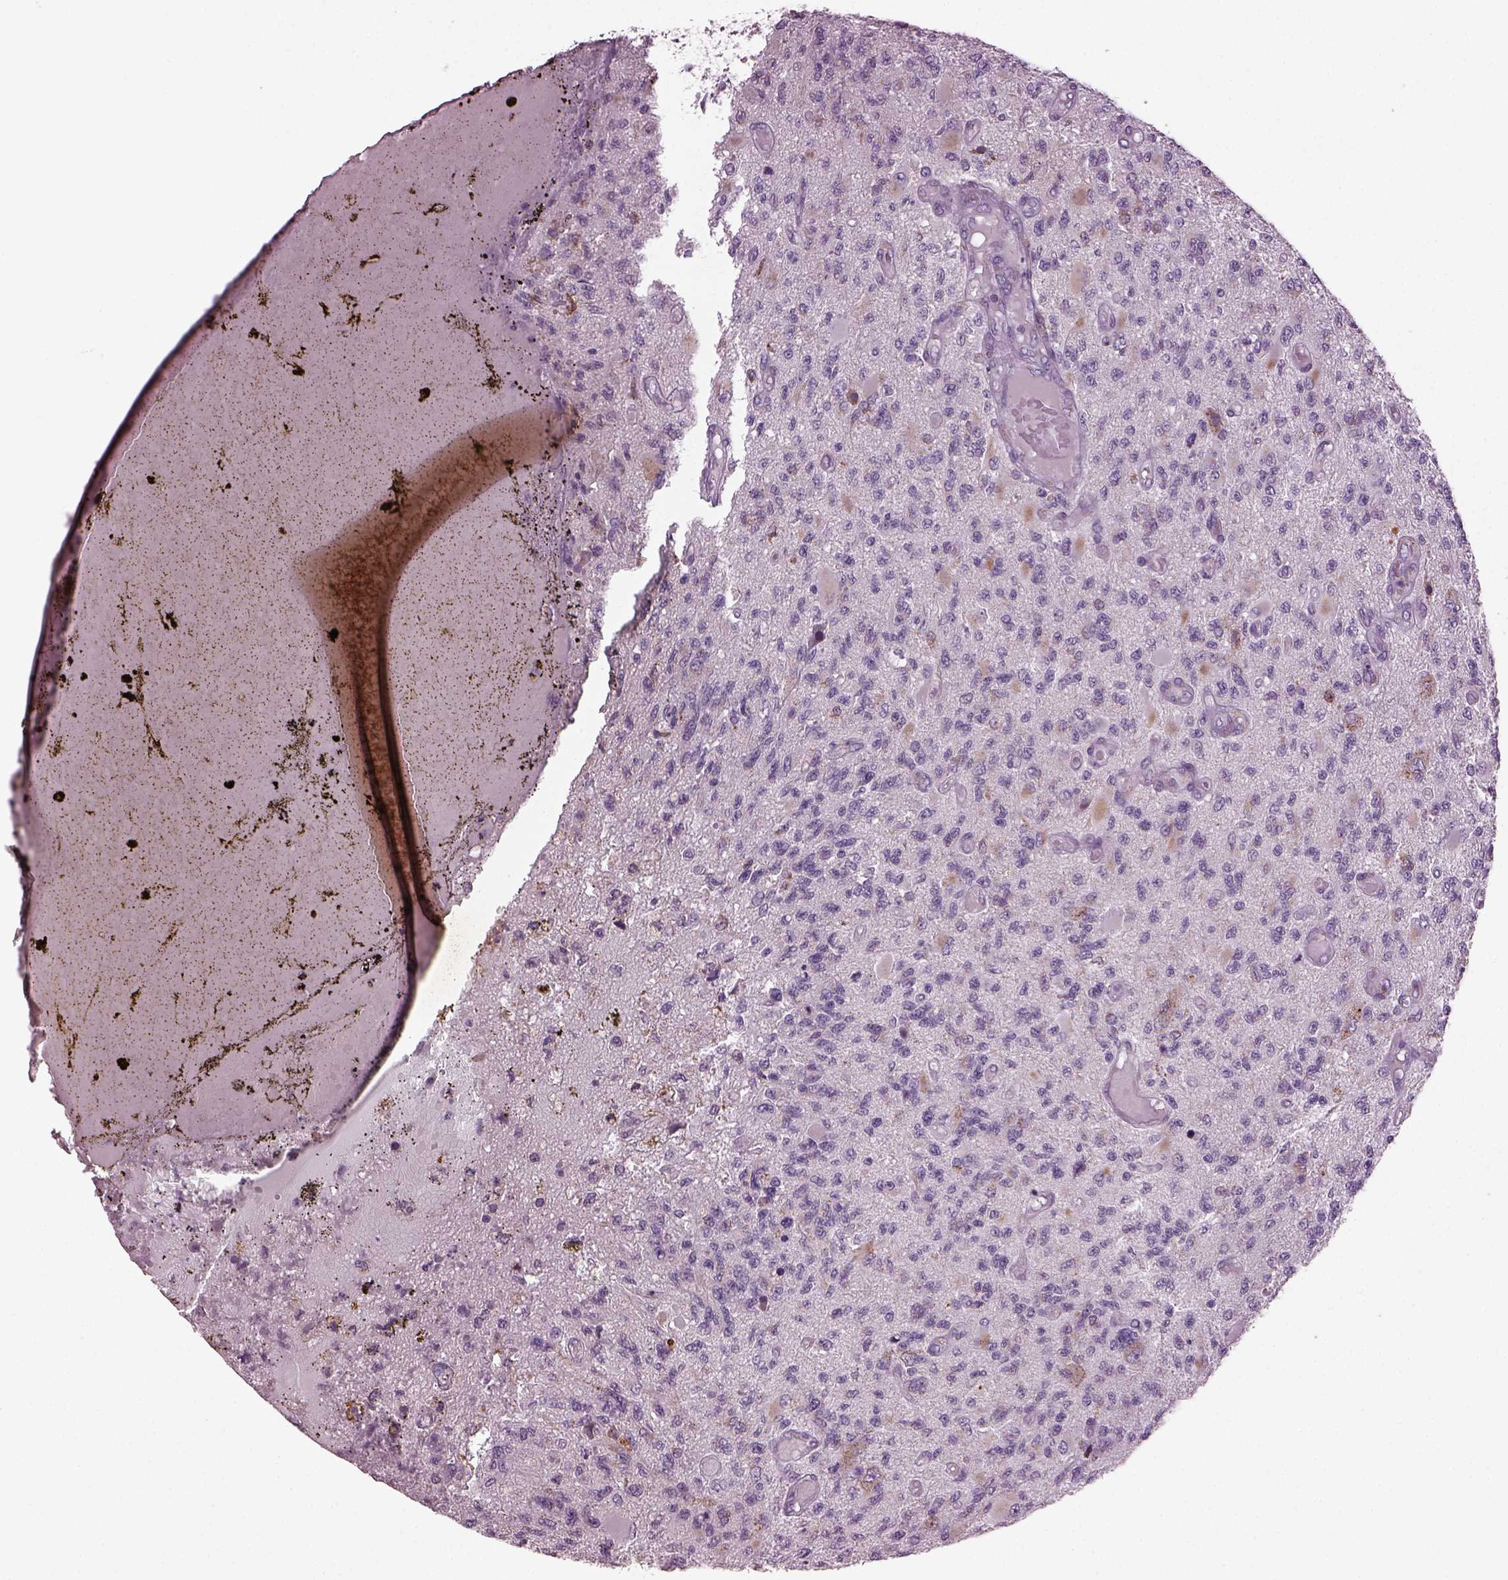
{"staining": {"intensity": "negative", "quantity": "none", "location": "none"}, "tissue": "glioma", "cell_type": "Tumor cells", "image_type": "cancer", "snomed": [{"axis": "morphology", "description": "Glioma, malignant, High grade"}, {"axis": "topography", "description": "Brain"}], "caption": "The immunohistochemistry (IHC) photomicrograph has no significant positivity in tumor cells of glioma tissue.", "gene": "TMEM231", "patient": {"sex": "female", "age": 63}}